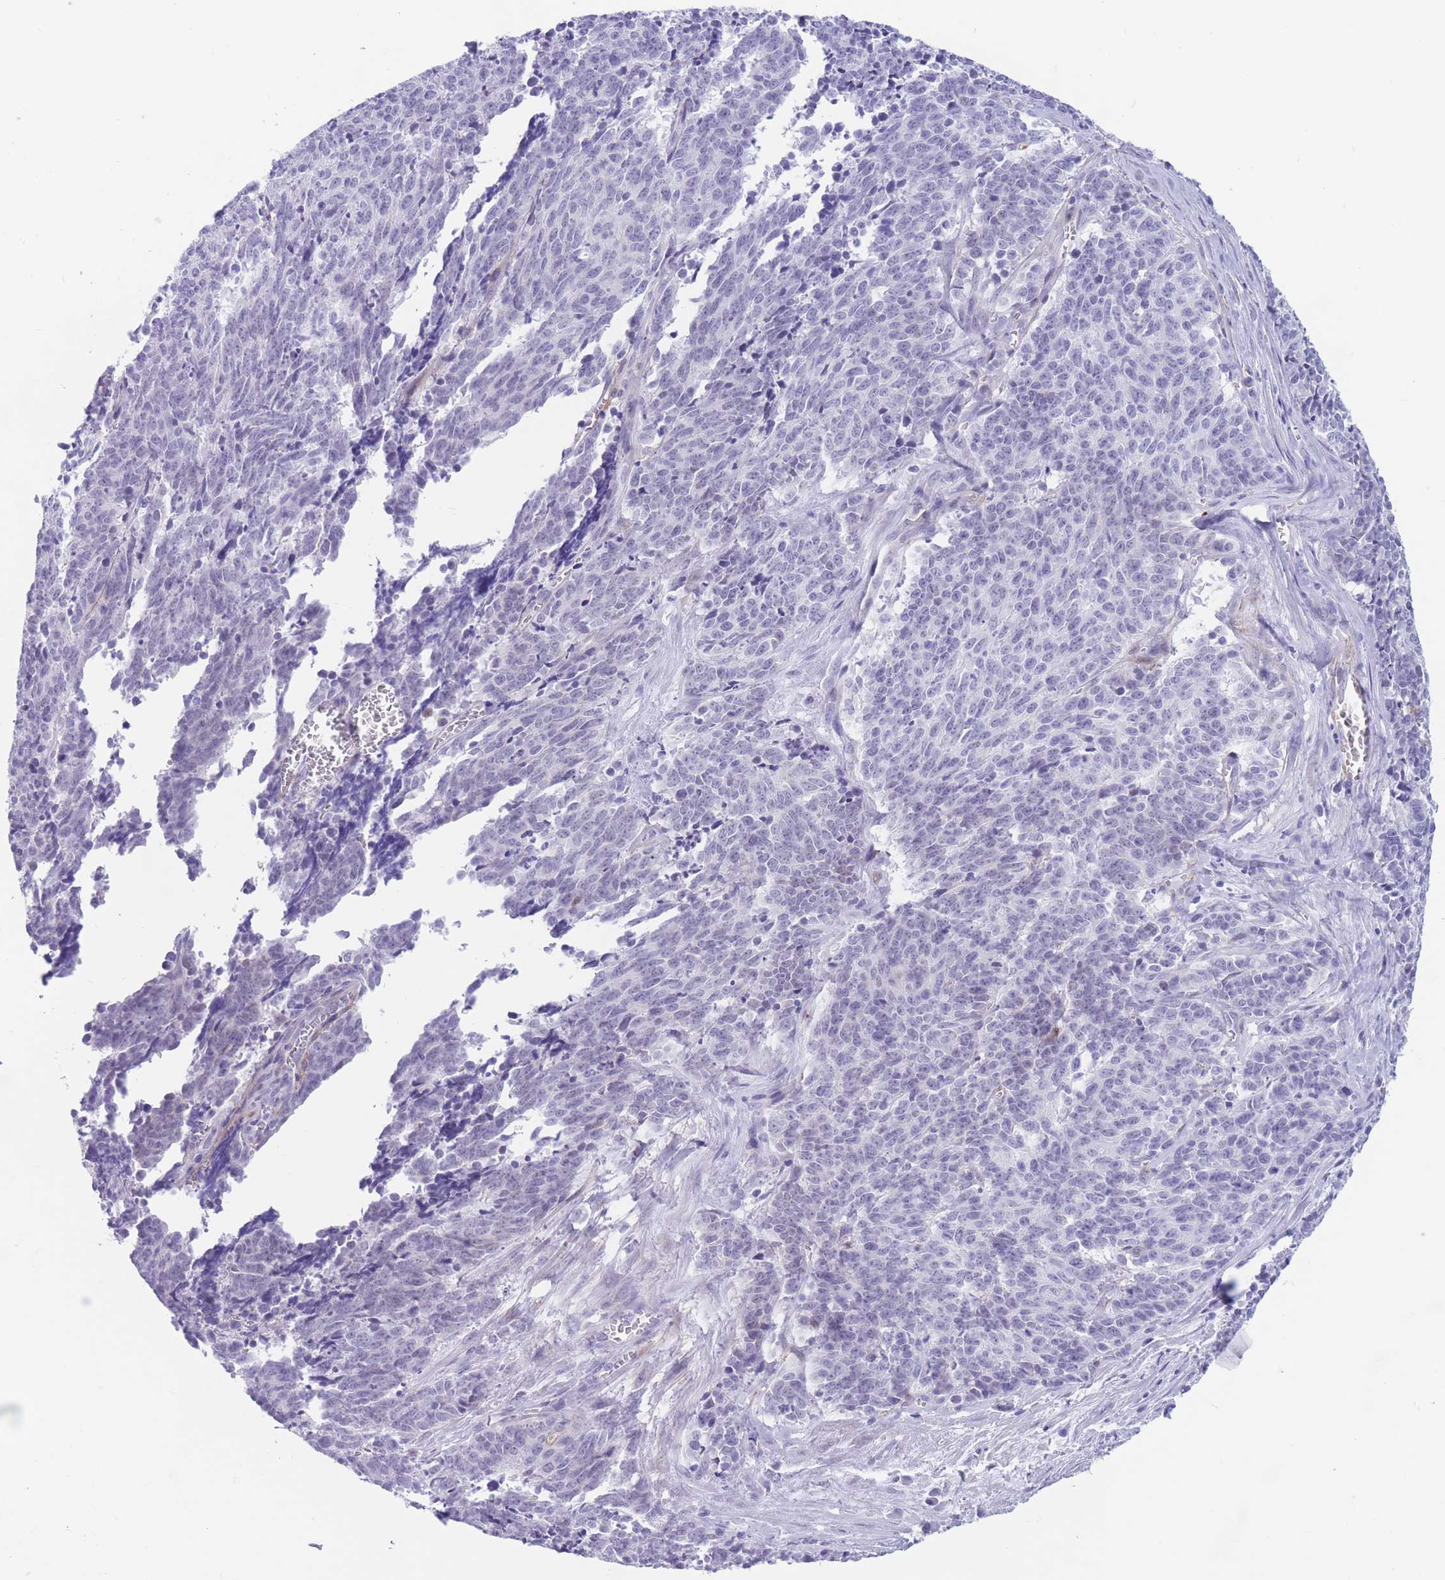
{"staining": {"intensity": "negative", "quantity": "none", "location": "none"}, "tissue": "cervical cancer", "cell_type": "Tumor cells", "image_type": "cancer", "snomed": [{"axis": "morphology", "description": "Squamous cell carcinoma, NOS"}, {"axis": "topography", "description": "Cervix"}], "caption": "The histopathology image reveals no significant staining in tumor cells of cervical cancer (squamous cell carcinoma).", "gene": "DPYD", "patient": {"sex": "female", "age": 29}}